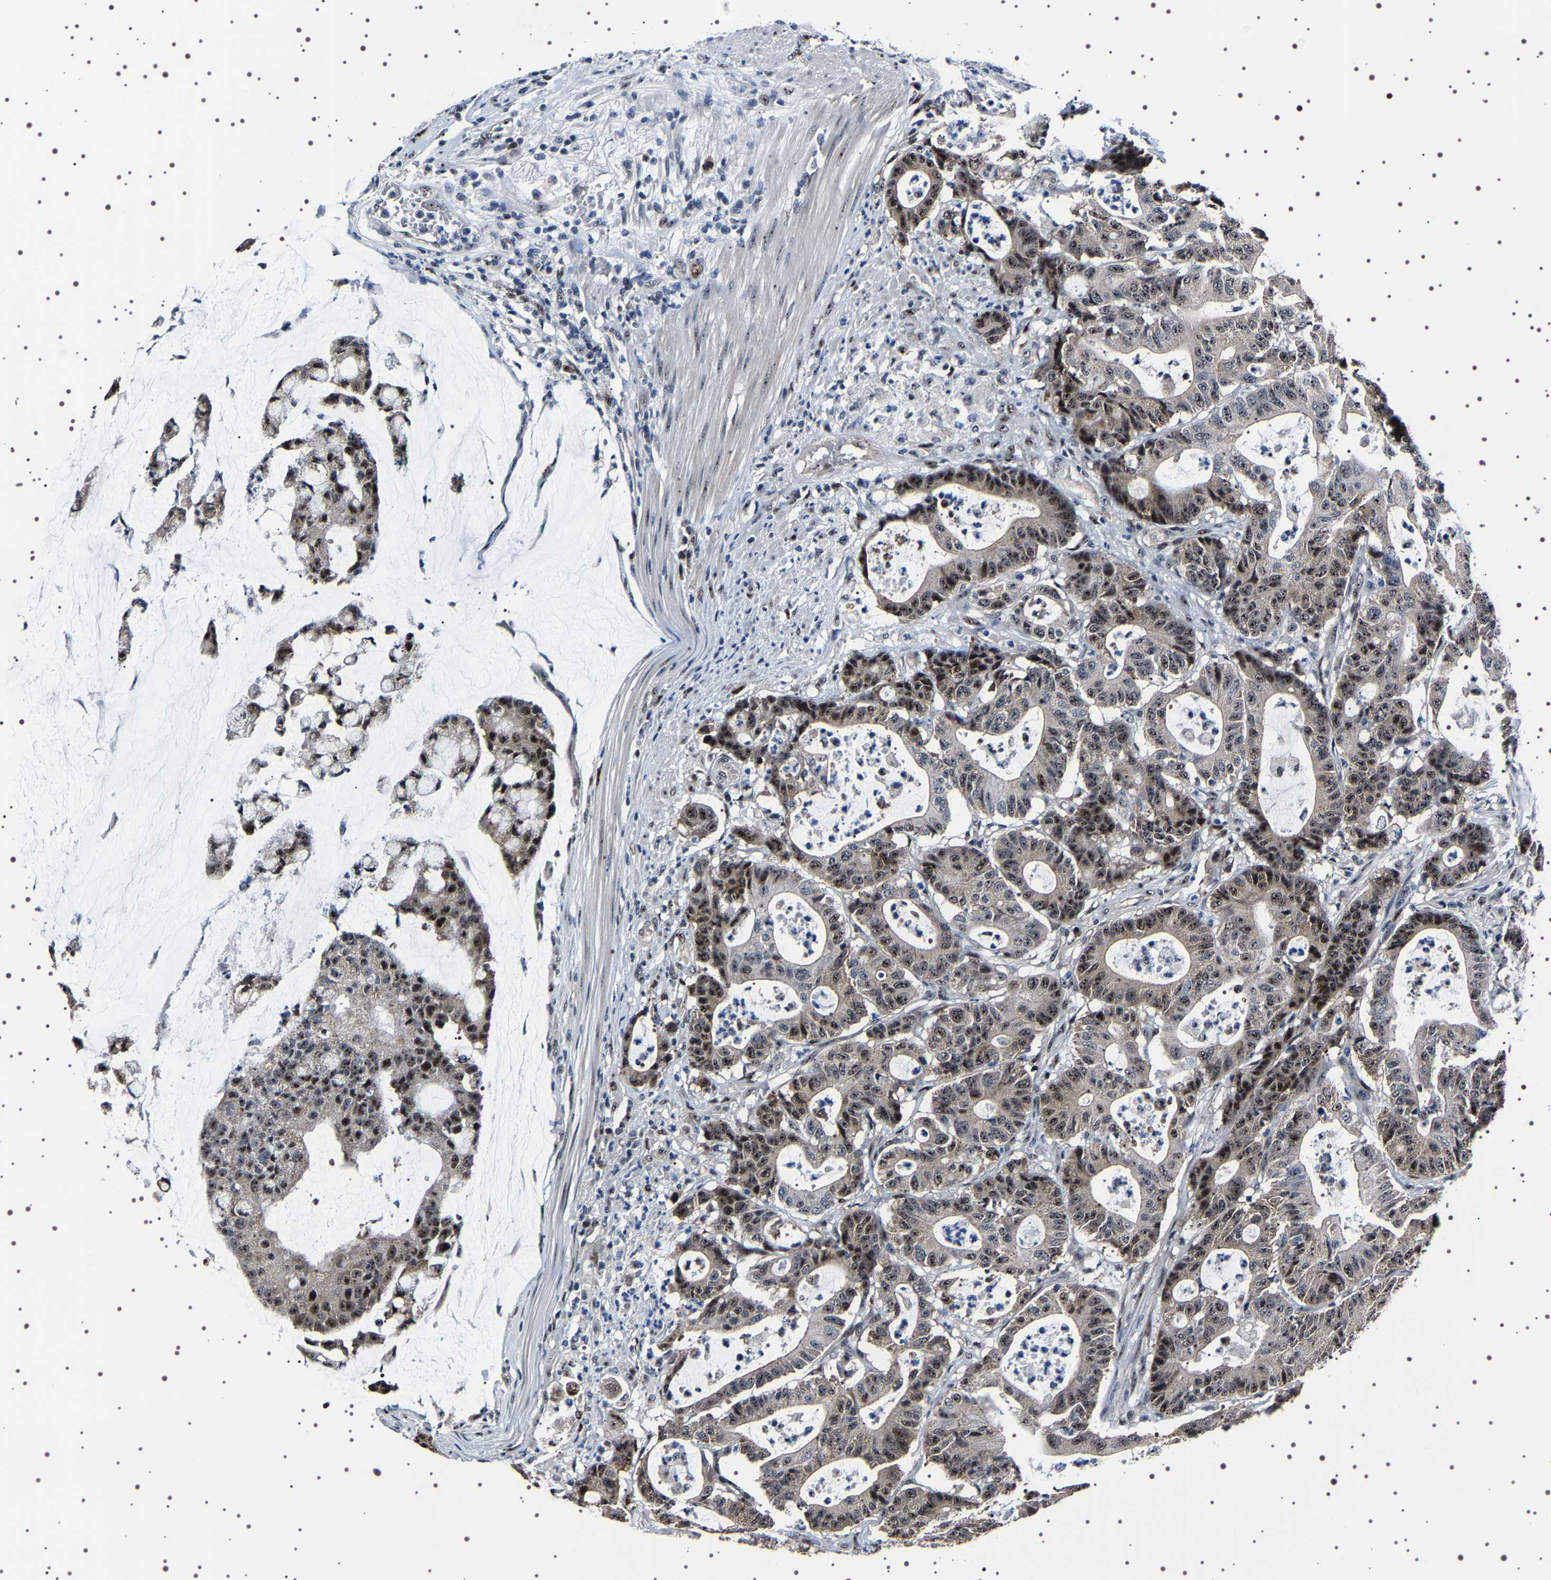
{"staining": {"intensity": "strong", "quantity": "25%-75%", "location": "nuclear"}, "tissue": "colorectal cancer", "cell_type": "Tumor cells", "image_type": "cancer", "snomed": [{"axis": "morphology", "description": "Adenocarcinoma, NOS"}, {"axis": "topography", "description": "Colon"}], "caption": "Colorectal adenocarcinoma was stained to show a protein in brown. There is high levels of strong nuclear expression in about 25%-75% of tumor cells.", "gene": "GNL3", "patient": {"sex": "female", "age": 84}}